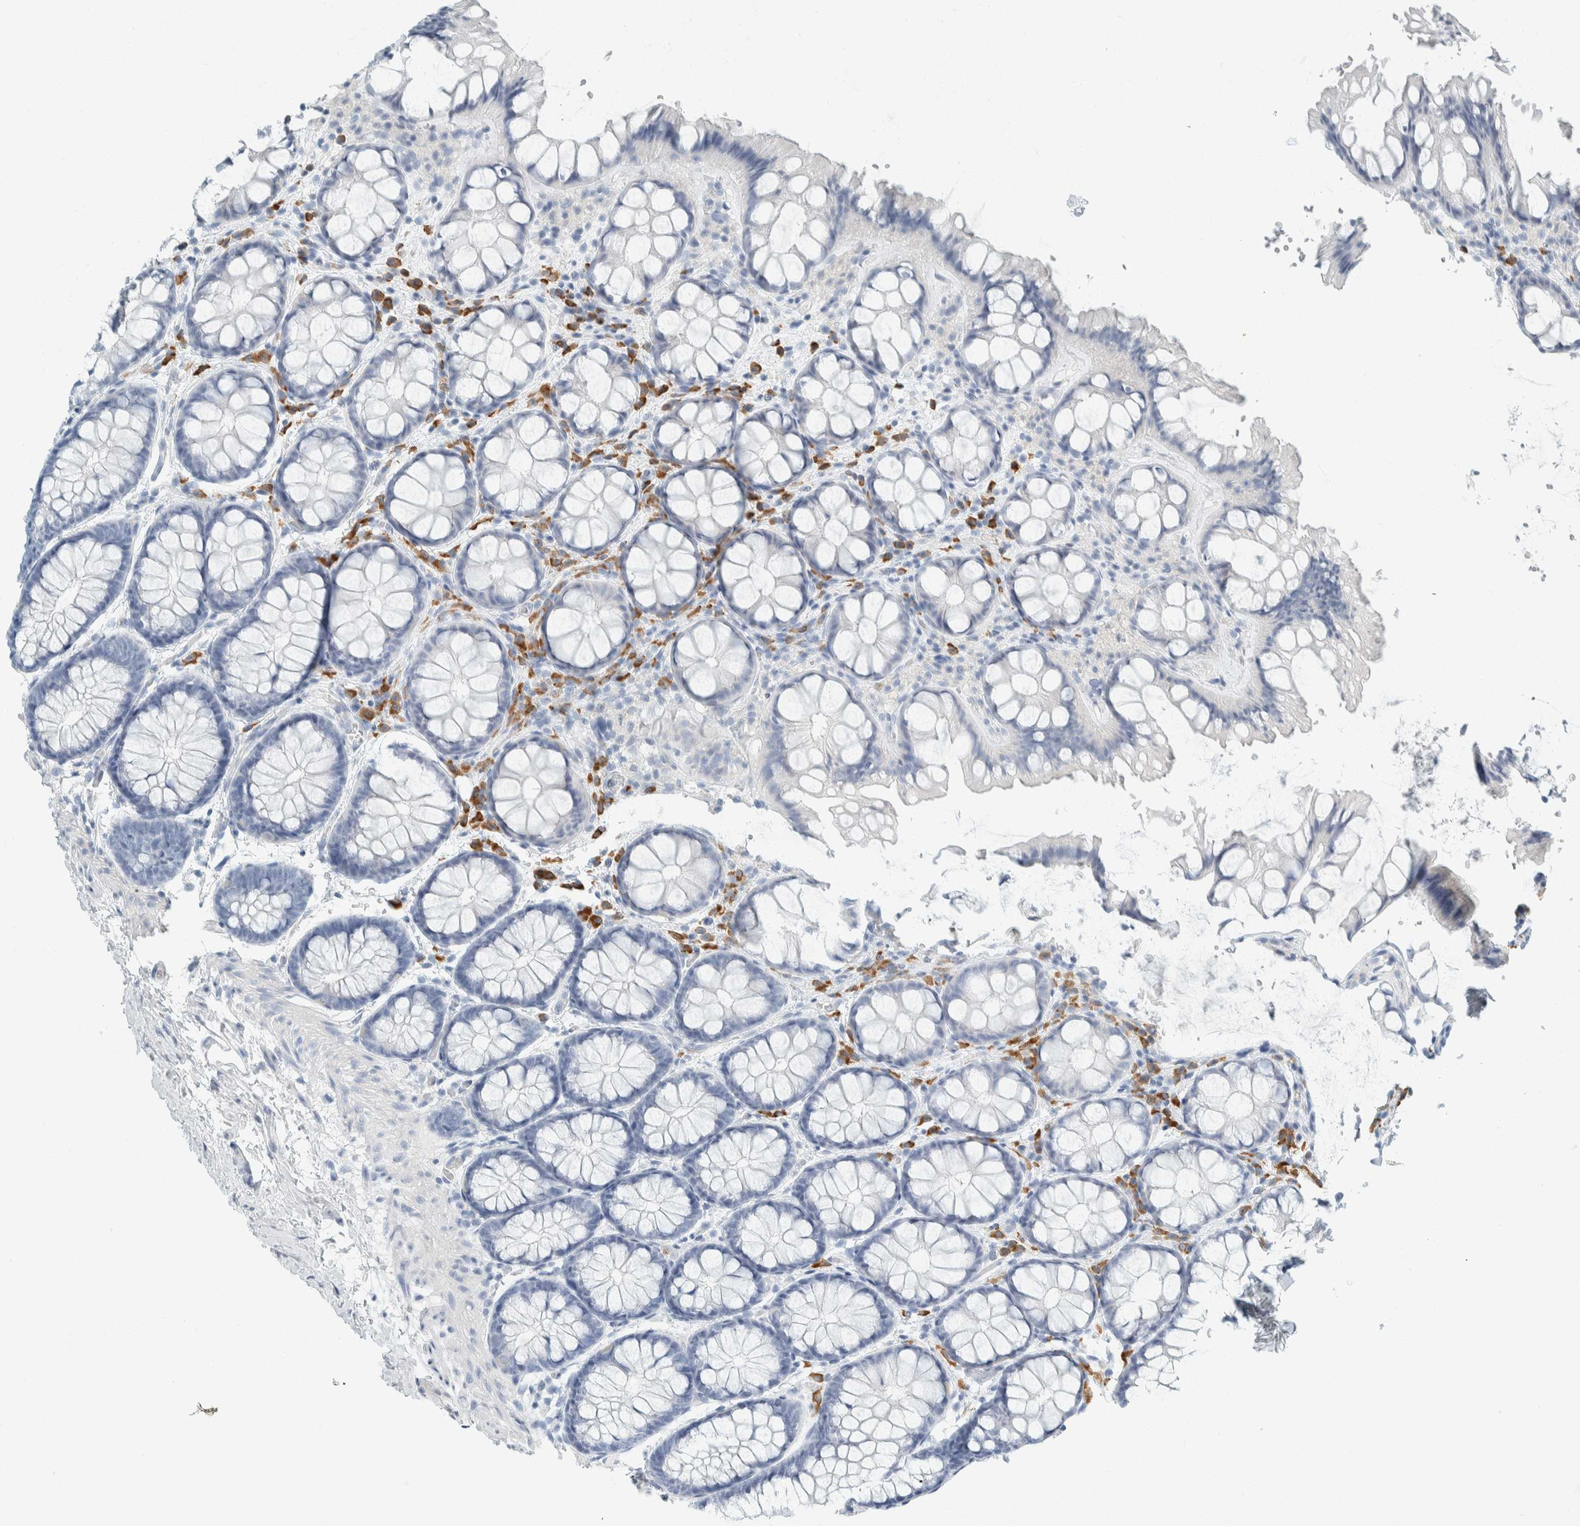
{"staining": {"intensity": "negative", "quantity": "none", "location": "none"}, "tissue": "colon", "cell_type": "Endothelial cells", "image_type": "normal", "snomed": [{"axis": "morphology", "description": "Normal tissue, NOS"}, {"axis": "topography", "description": "Colon"}], "caption": "The photomicrograph shows no staining of endothelial cells in normal colon.", "gene": "ARHGAP27", "patient": {"sex": "male", "age": 47}}